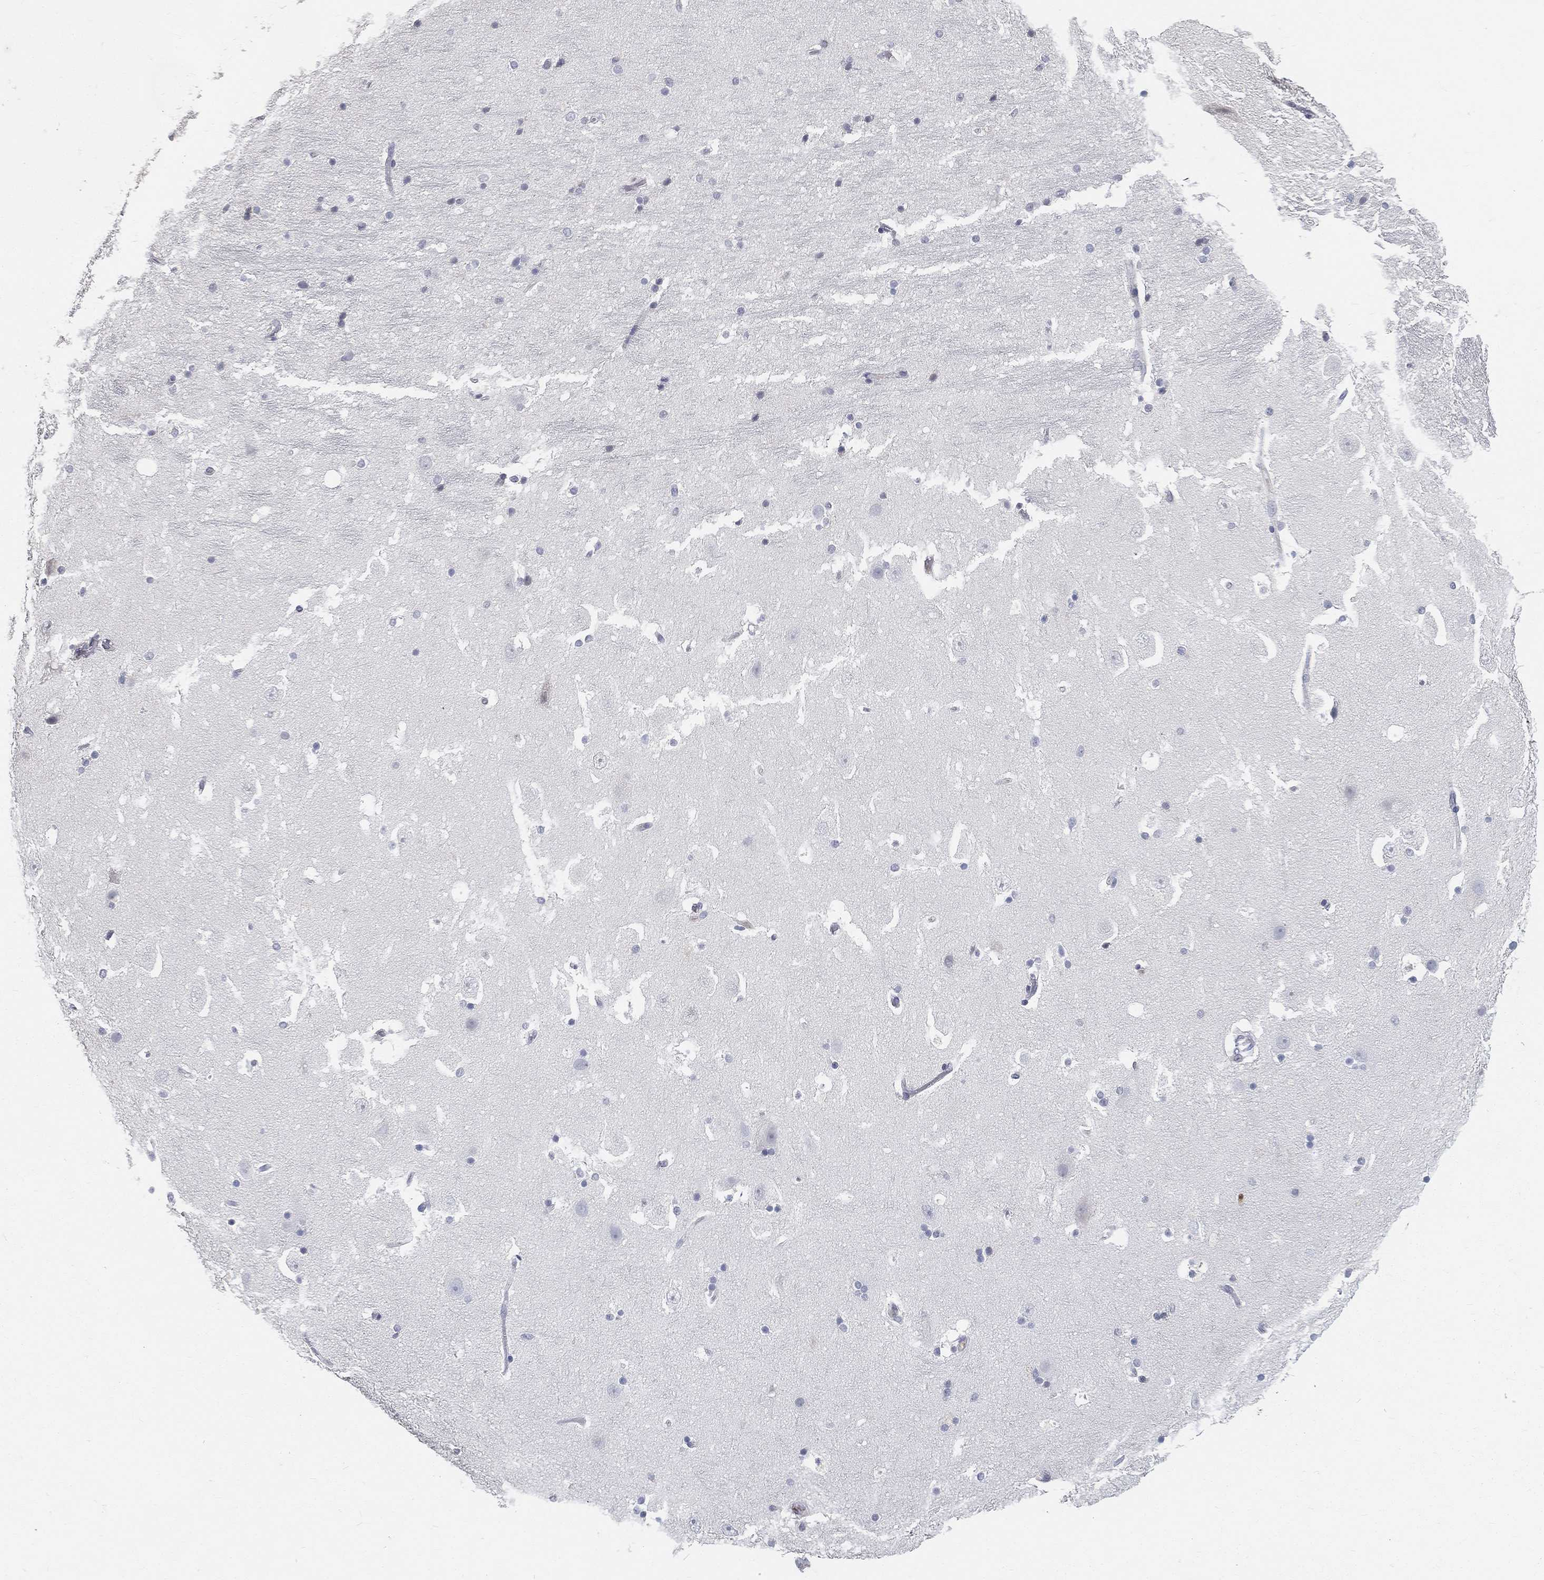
{"staining": {"intensity": "negative", "quantity": "none", "location": "none"}, "tissue": "hippocampus", "cell_type": "Glial cells", "image_type": "normal", "snomed": [{"axis": "morphology", "description": "Normal tissue, NOS"}, {"axis": "topography", "description": "Hippocampus"}], "caption": "This is an immunohistochemistry (IHC) photomicrograph of normal human hippocampus. There is no staining in glial cells.", "gene": "ARG1", "patient": {"sex": "male", "age": 51}}